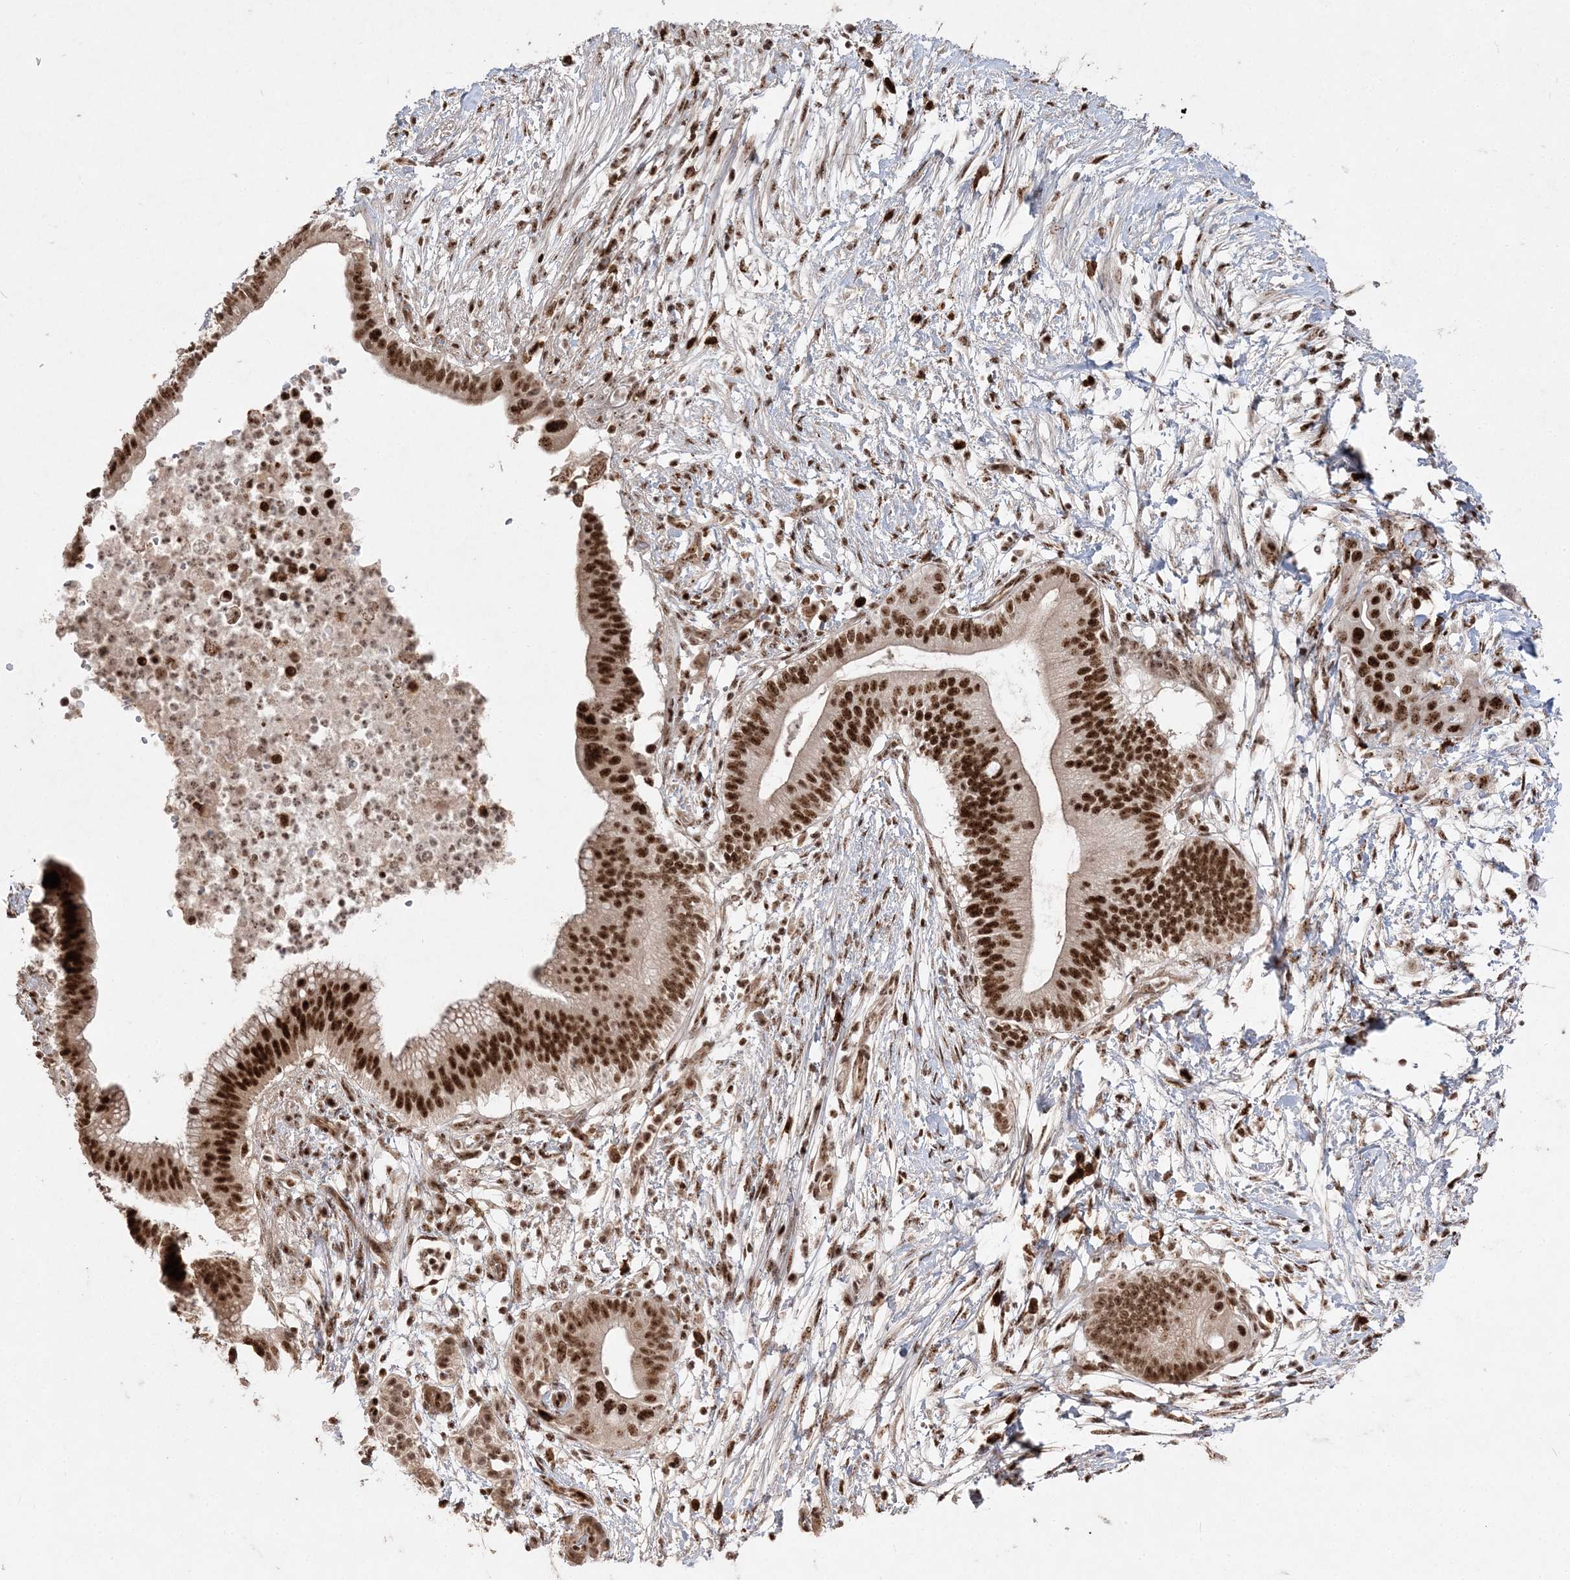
{"staining": {"intensity": "strong", "quantity": ">75%", "location": "nuclear"}, "tissue": "pancreatic cancer", "cell_type": "Tumor cells", "image_type": "cancer", "snomed": [{"axis": "morphology", "description": "Adenocarcinoma, NOS"}, {"axis": "topography", "description": "Pancreas"}], "caption": "Strong nuclear staining is present in approximately >75% of tumor cells in pancreatic cancer (adenocarcinoma).", "gene": "RBM17", "patient": {"sex": "male", "age": 68}}